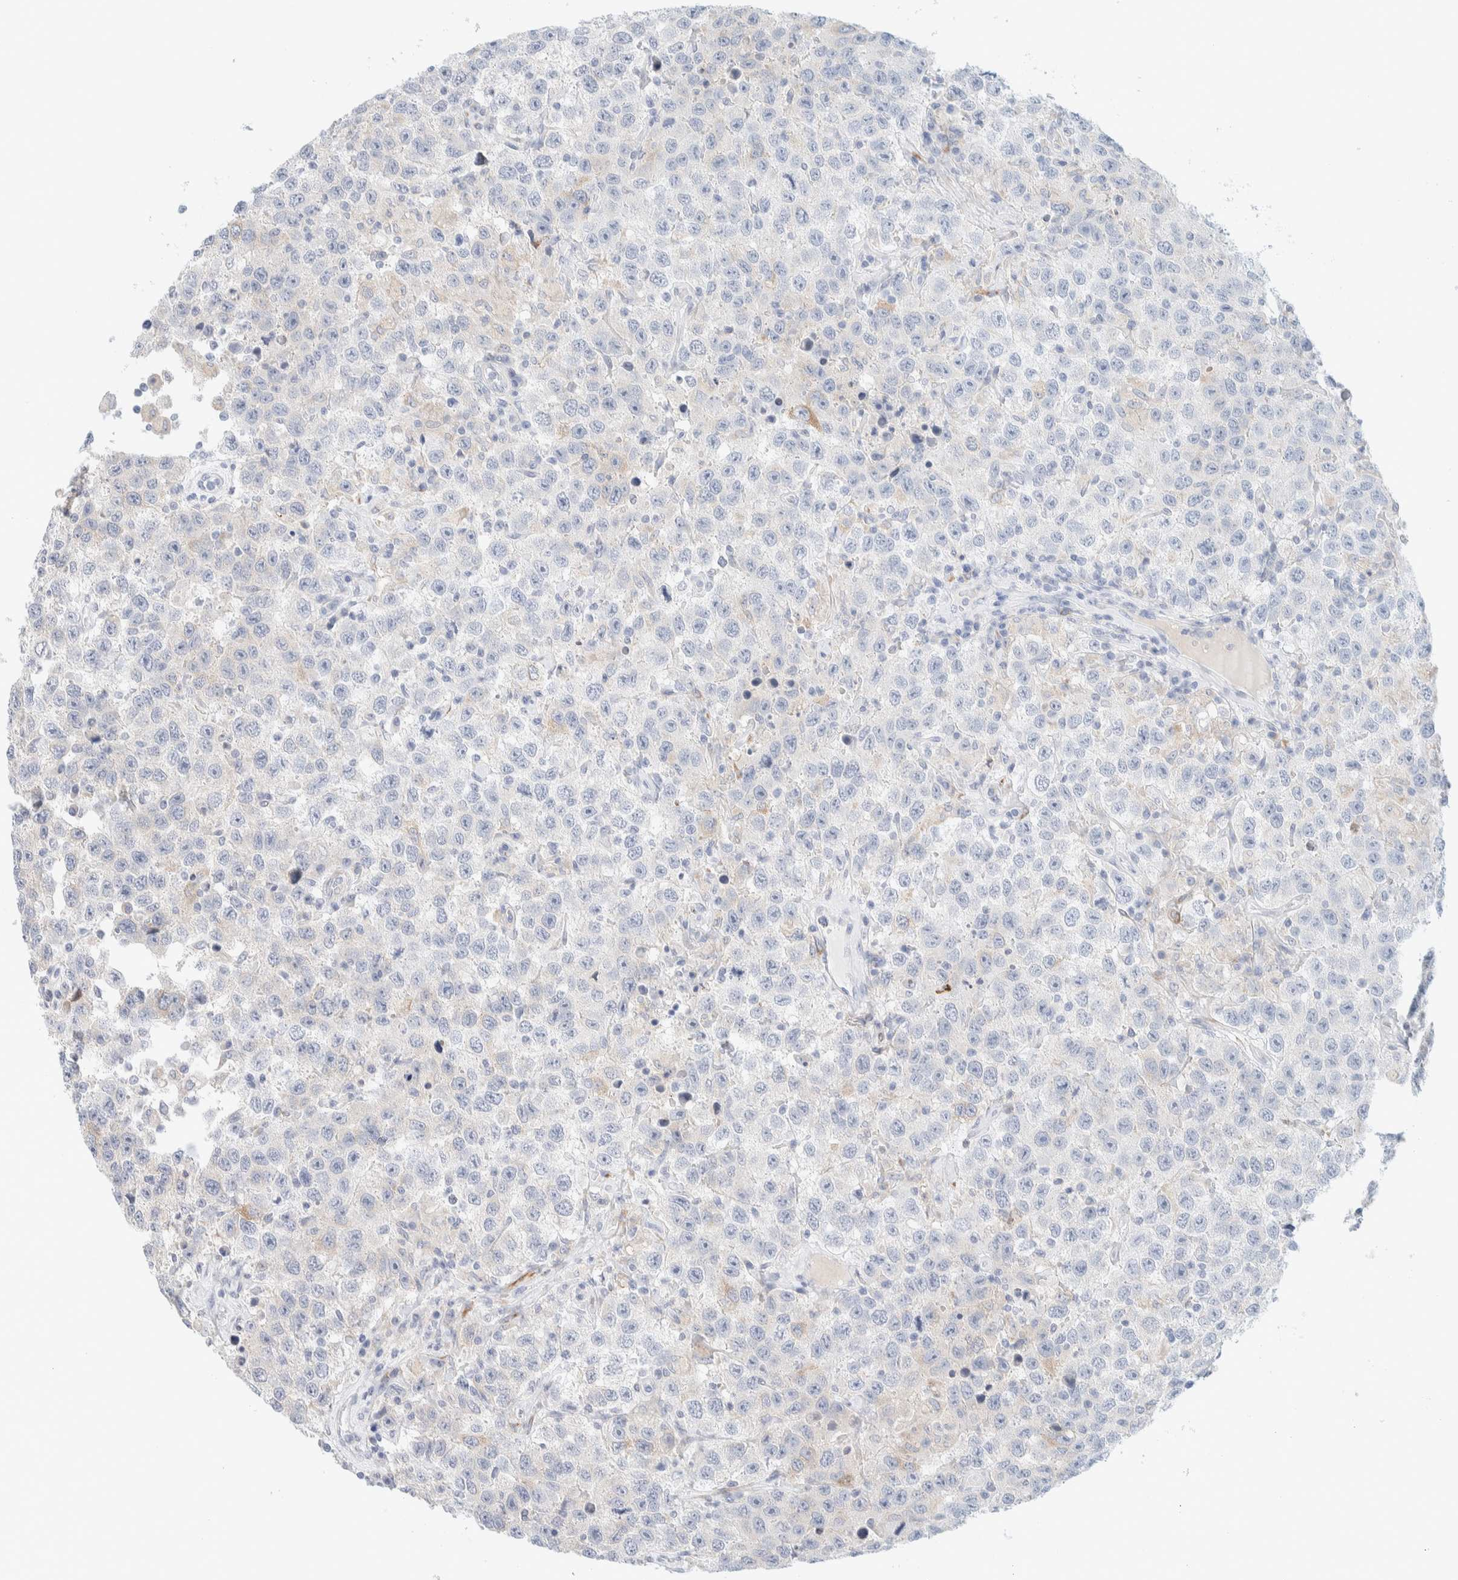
{"staining": {"intensity": "negative", "quantity": "none", "location": "none"}, "tissue": "testis cancer", "cell_type": "Tumor cells", "image_type": "cancer", "snomed": [{"axis": "morphology", "description": "Seminoma, NOS"}, {"axis": "topography", "description": "Testis"}], "caption": "Tumor cells are negative for protein expression in human seminoma (testis).", "gene": "ATCAY", "patient": {"sex": "male", "age": 41}}